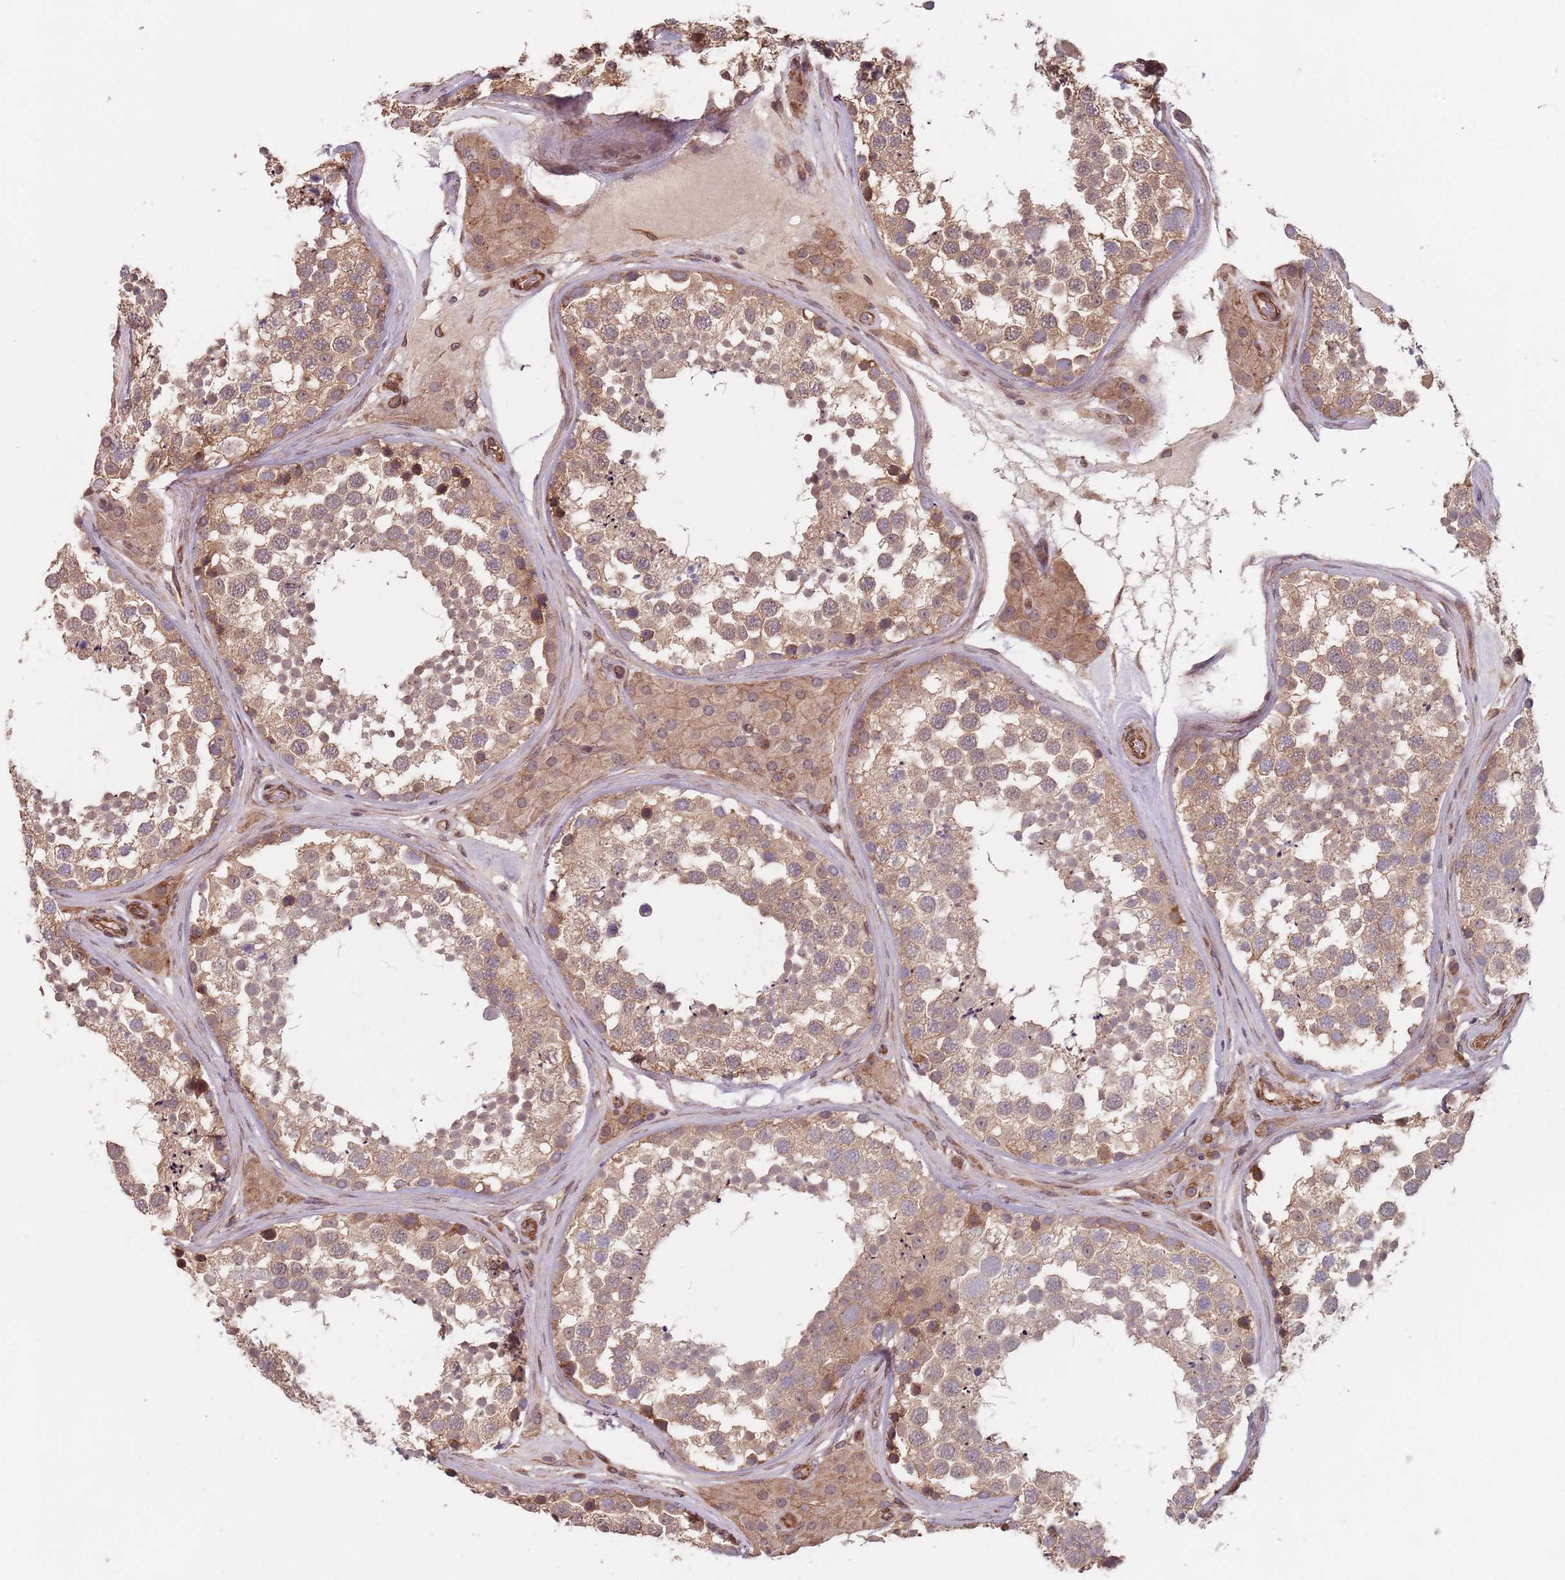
{"staining": {"intensity": "moderate", "quantity": ">75%", "location": "cytoplasmic/membranous"}, "tissue": "testis", "cell_type": "Cells in seminiferous ducts", "image_type": "normal", "snomed": [{"axis": "morphology", "description": "Normal tissue, NOS"}, {"axis": "topography", "description": "Testis"}], "caption": "The immunohistochemical stain labels moderate cytoplasmic/membranous expression in cells in seminiferous ducts of normal testis.", "gene": "NOTCH3", "patient": {"sex": "male", "age": 46}}